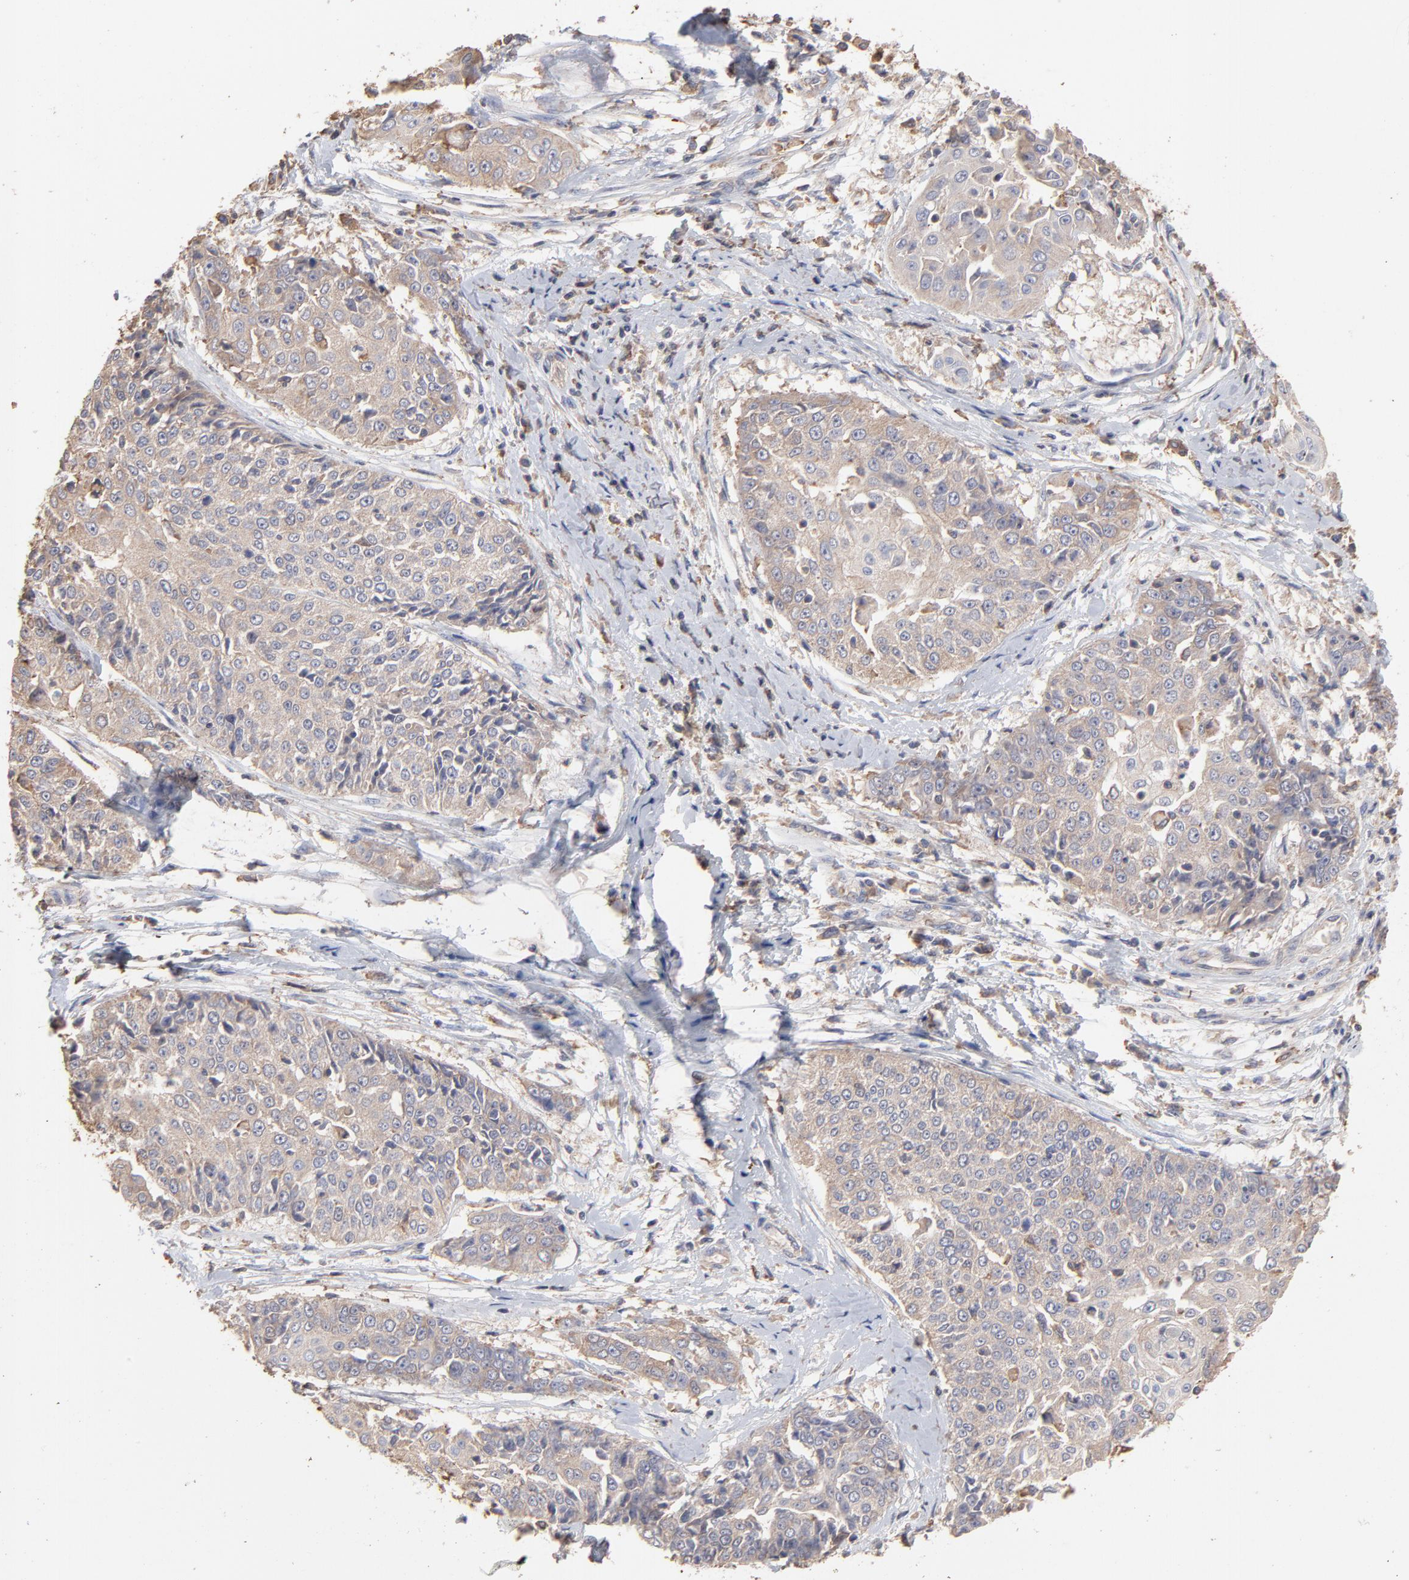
{"staining": {"intensity": "weak", "quantity": ">75%", "location": "cytoplasmic/membranous"}, "tissue": "cervical cancer", "cell_type": "Tumor cells", "image_type": "cancer", "snomed": [{"axis": "morphology", "description": "Squamous cell carcinoma, NOS"}, {"axis": "topography", "description": "Cervix"}], "caption": "The photomicrograph demonstrates a brown stain indicating the presence of a protein in the cytoplasmic/membranous of tumor cells in cervical squamous cell carcinoma.", "gene": "TANGO2", "patient": {"sex": "female", "age": 64}}